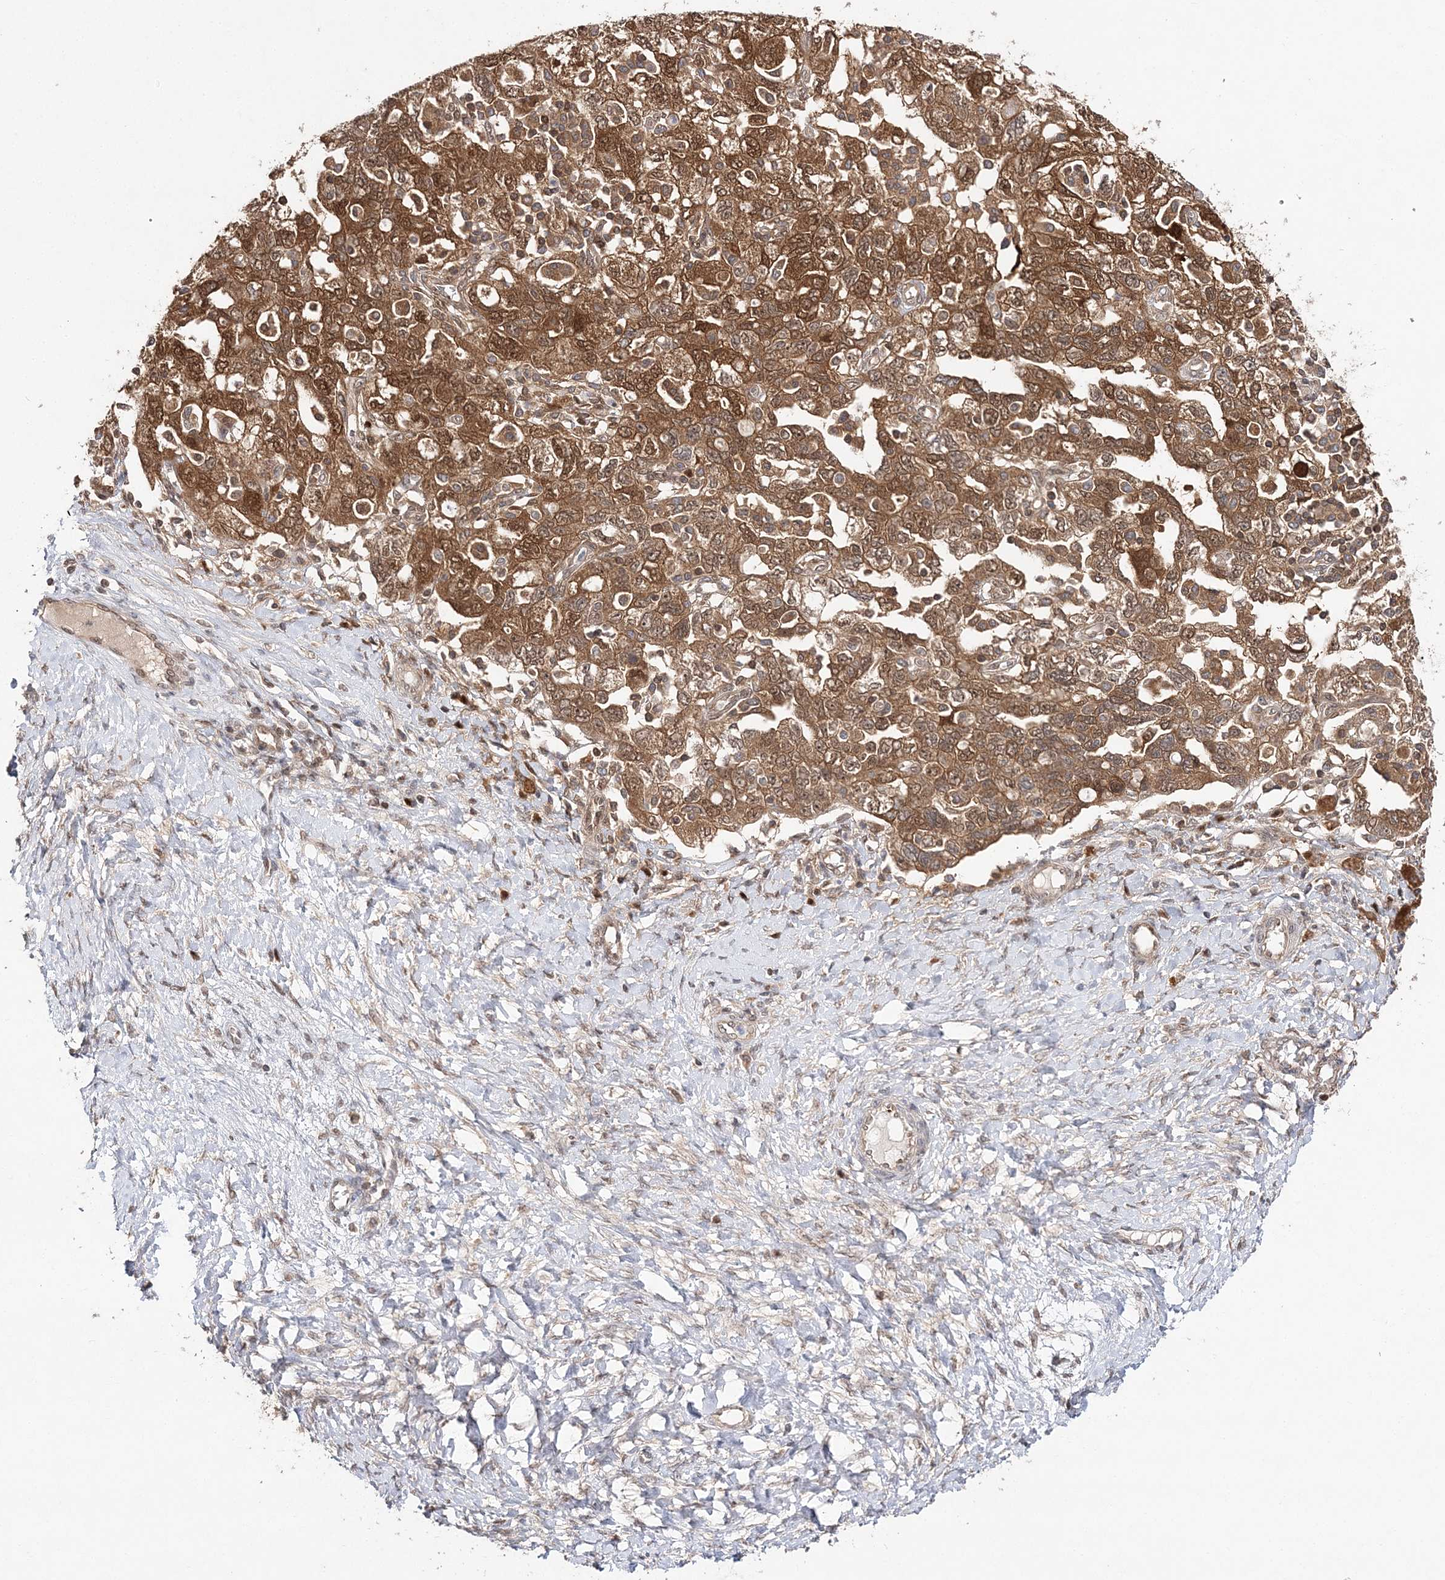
{"staining": {"intensity": "moderate", "quantity": ">75%", "location": "cytoplasmic/membranous,nuclear"}, "tissue": "ovarian cancer", "cell_type": "Tumor cells", "image_type": "cancer", "snomed": [{"axis": "morphology", "description": "Carcinoma, NOS"}, {"axis": "morphology", "description": "Cystadenocarcinoma, serous, NOS"}, {"axis": "topography", "description": "Ovary"}], "caption": "This image demonstrates ovarian cancer (serous cystadenocarcinoma) stained with immunohistochemistry to label a protein in brown. The cytoplasmic/membranous and nuclear of tumor cells show moderate positivity for the protein. Nuclei are counter-stained blue.", "gene": "NIF3L1", "patient": {"sex": "female", "age": 69}}